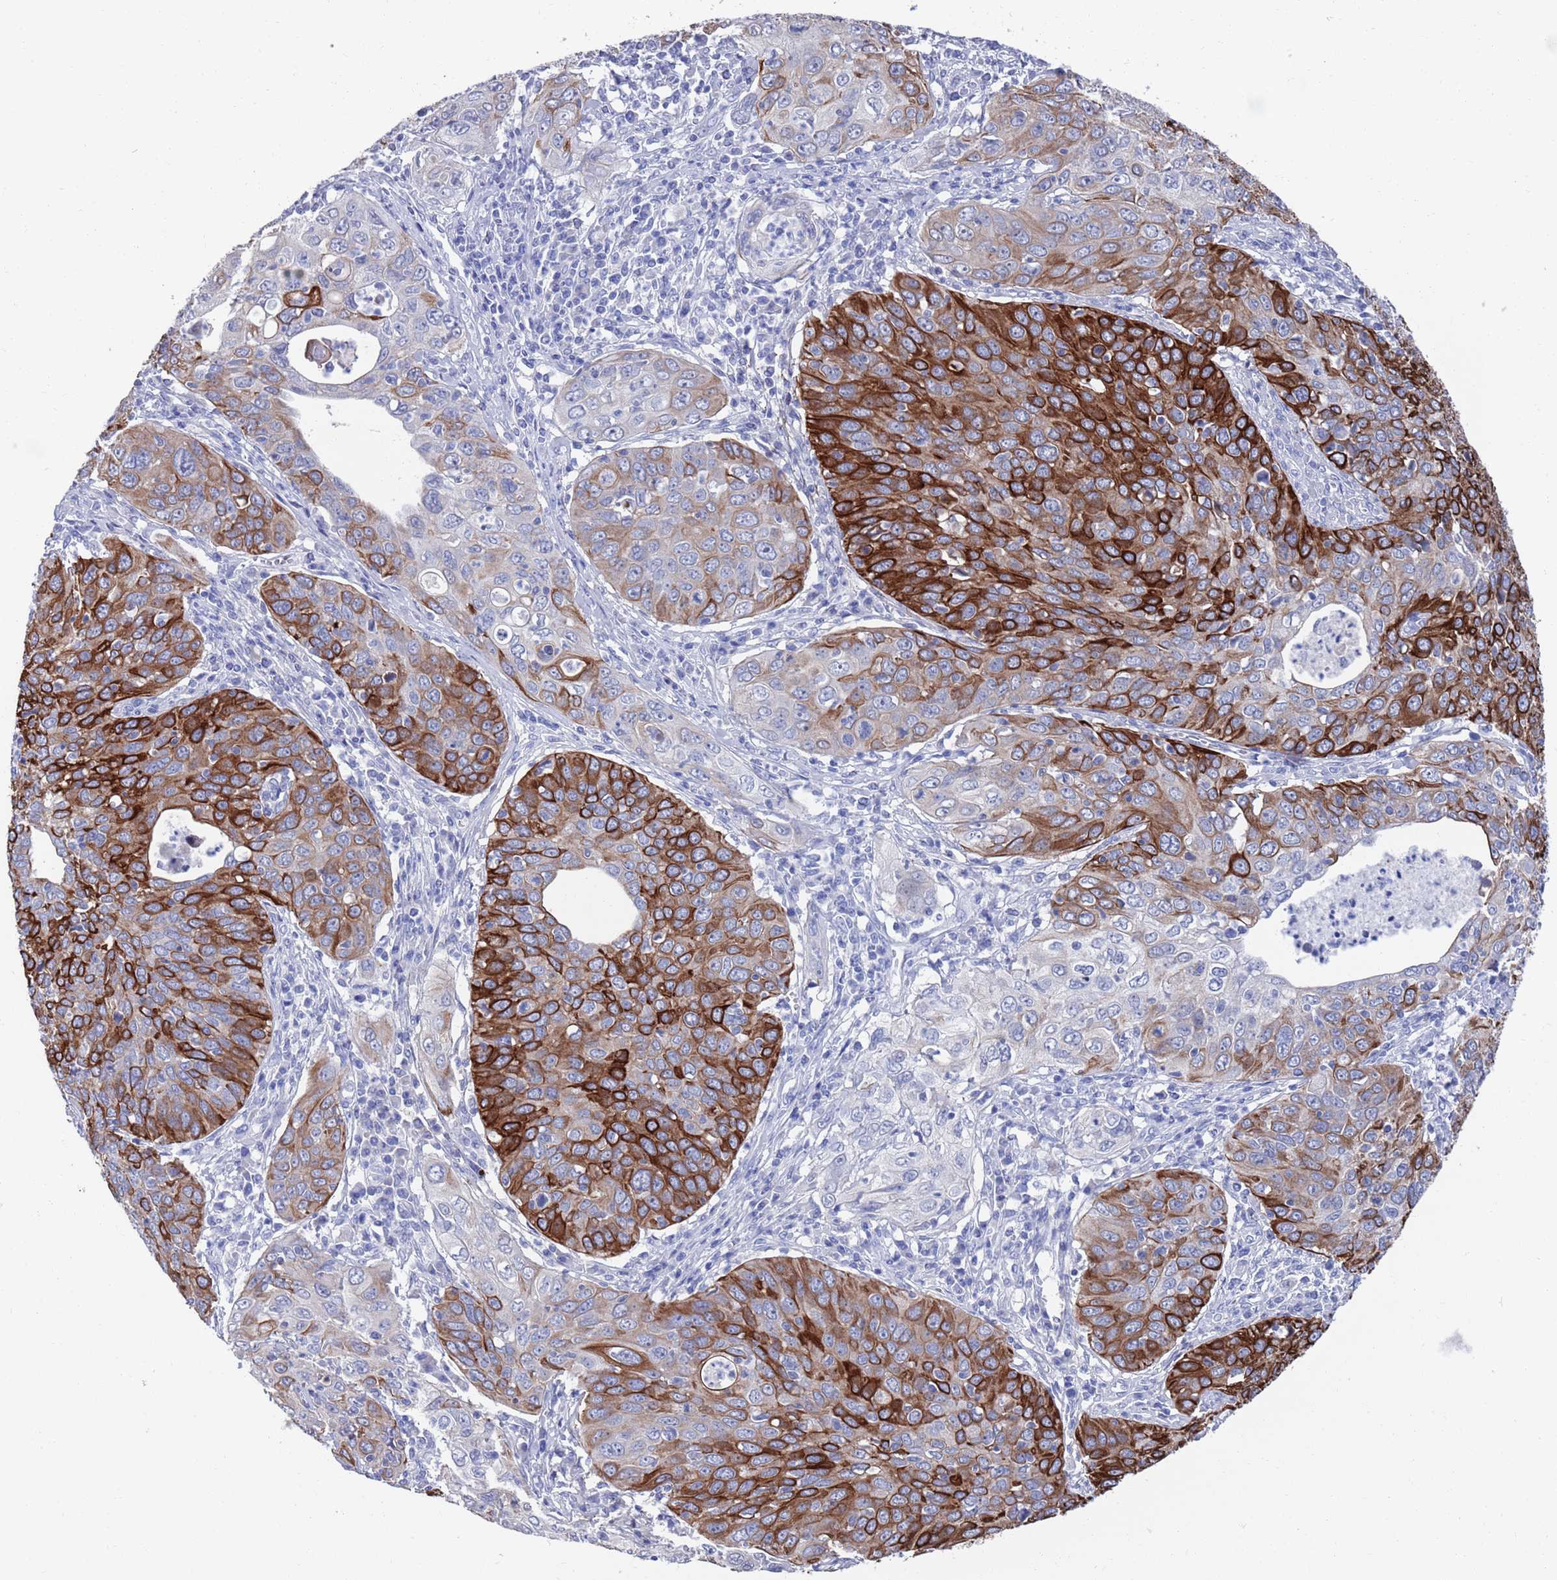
{"staining": {"intensity": "strong", "quantity": "25%-75%", "location": "cytoplasmic/membranous"}, "tissue": "cervical cancer", "cell_type": "Tumor cells", "image_type": "cancer", "snomed": [{"axis": "morphology", "description": "Squamous cell carcinoma, NOS"}, {"axis": "topography", "description": "Cervix"}], "caption": "There is high levels of strong cytoplasmic/membranous staining in tumor cells of squamous cell carcinoma (cervical), as demonstrated by immunohistochemical staining (brown color).", "gene": "MTMR2", "patient": {"sex": "female", "age": 36}}